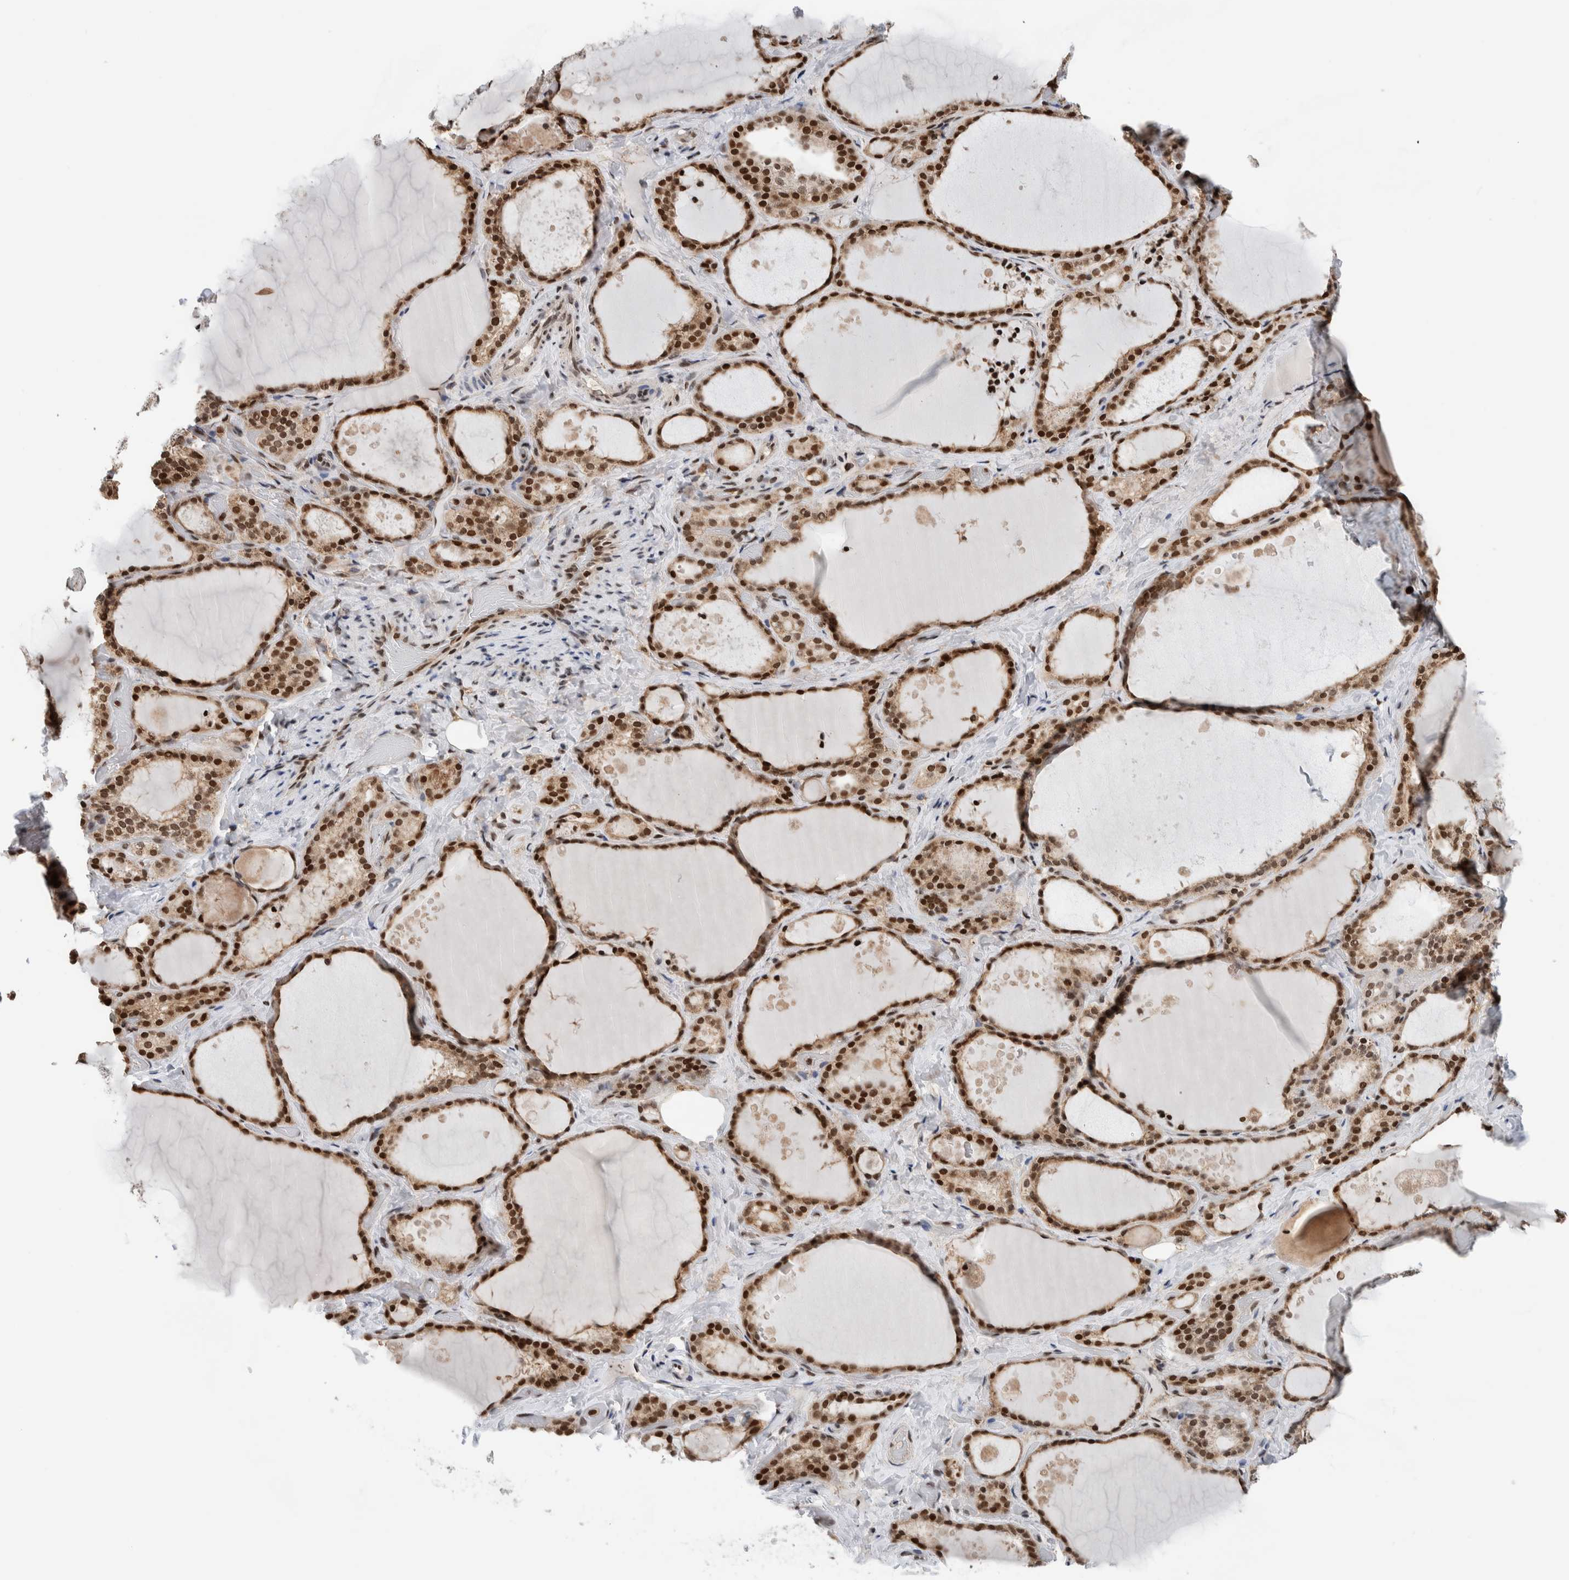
{"staining": {"intensity": "strong", "quantity": ">75%", "location": "cytoplasmic/membranous,nuclear"}, "tissue": "thyroid gland", "cell_type": "Glandular cells", "image_type": "normal", "snomed": [{"axis": "morphology", "description": "Normal tissue, NOS"}, {"axis": "topography", "description": "Thyroid gland"}], "caption": "Glandular cells show high levels of strong cytoplasmic/membranous,nuclear positivity in about >75% of cells in normal thyroid gland. The staining is performed using DAB brown chromogen to label protein expression. The nuclei are counter-stained blue using hematoxylin.", "gene": "NPLOC4", "patient": {"sex": "female", "age": 44}}